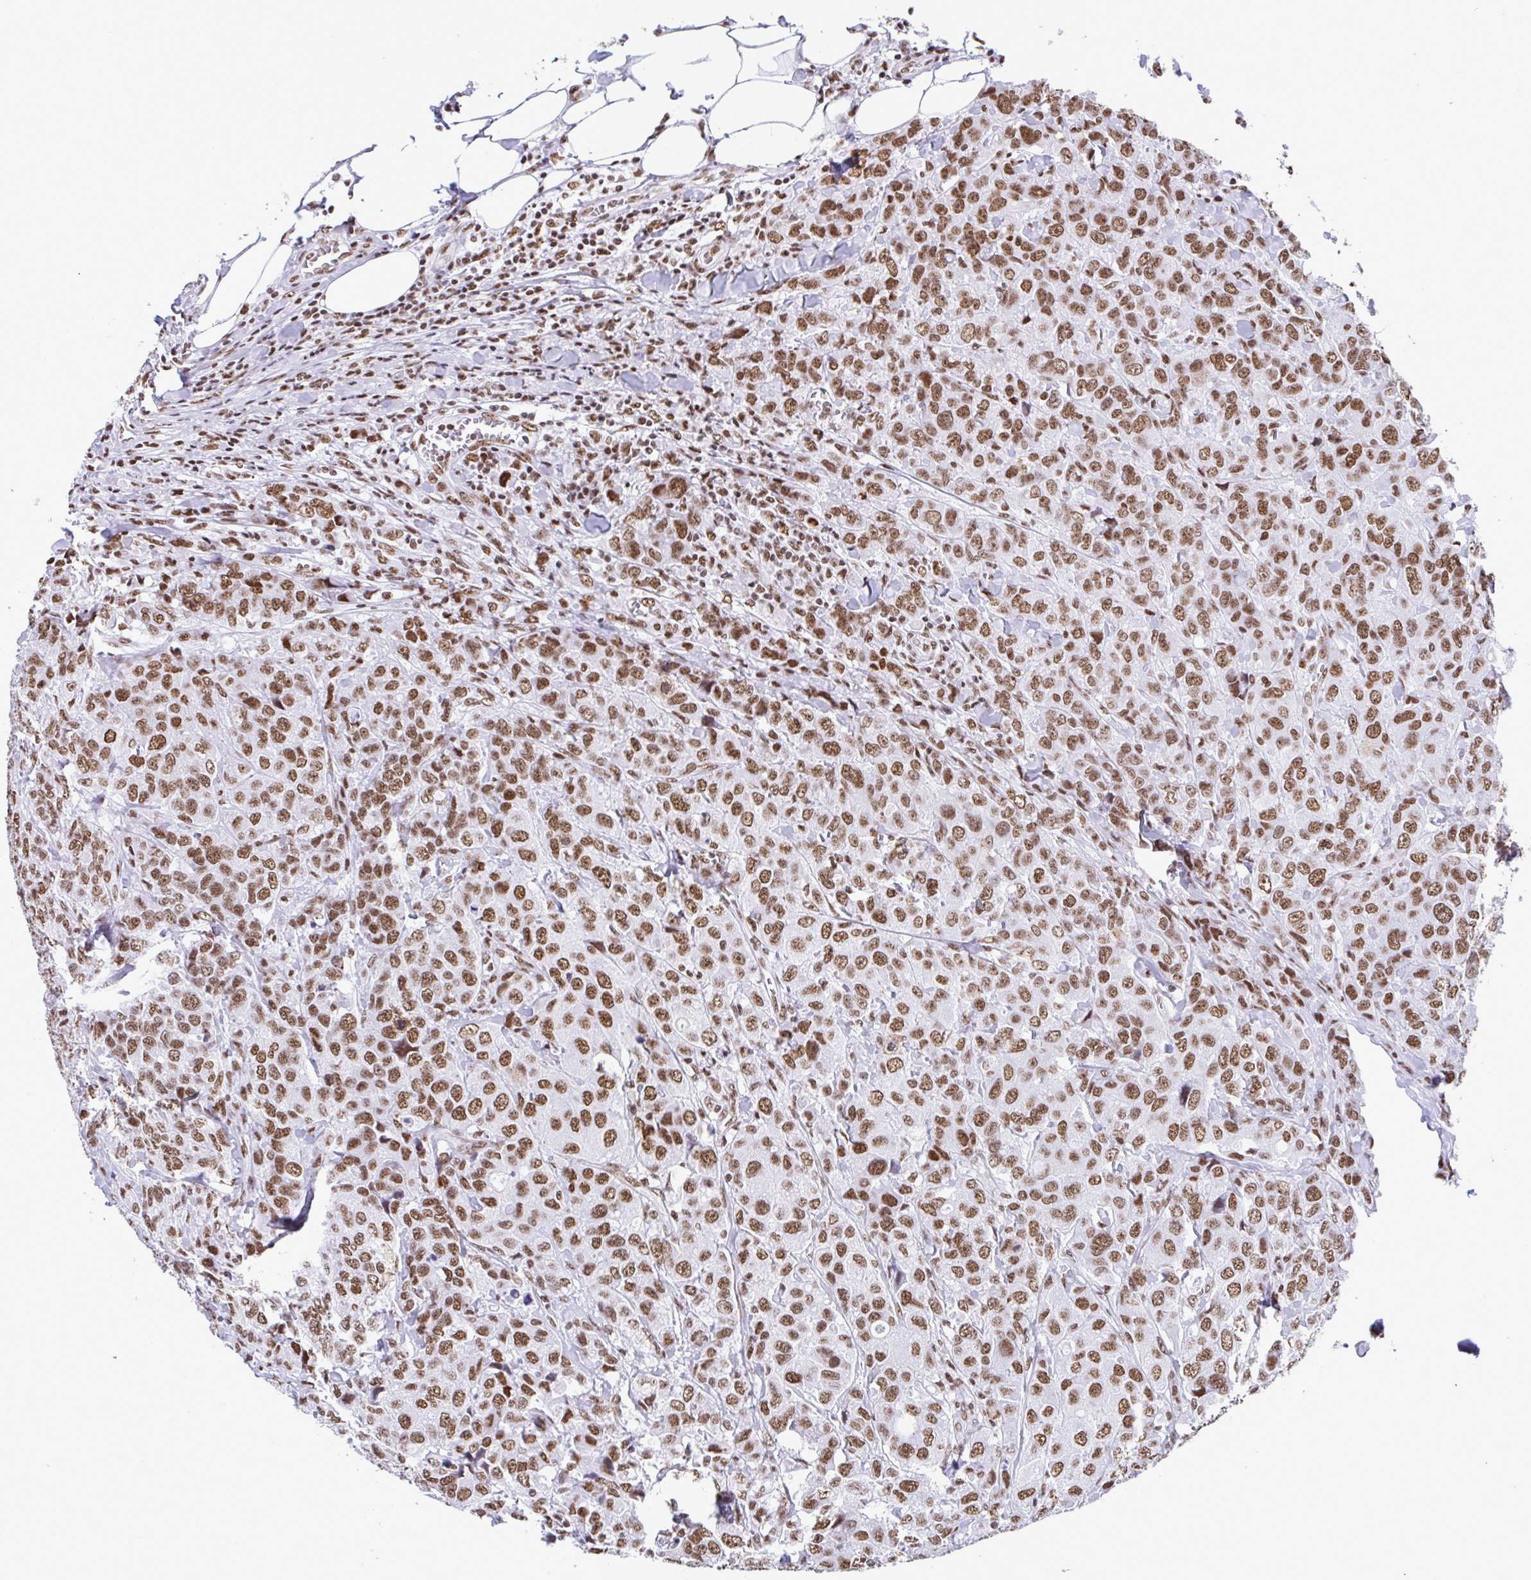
{"staining": {"intensity": "moderate", "quantity": ">75%", "location": "nuclear"}, "tissue": "breast cancer", "cell_type": "Tumor cells", "image_type": "cancer", "snomed": [{"axis": "morphology", "description": "Duct carcinoma"}, {"axis": "topography", "description": "Breast"}], "caption": "This is a histology image of immunohistochemistry staining of breast cancer (infiltrating ductal carcinoma), which shows moderate staining in the nuclear of tumor cells.", "gene": "DDX52", "patient": {"sex": "female", "age": 43}}